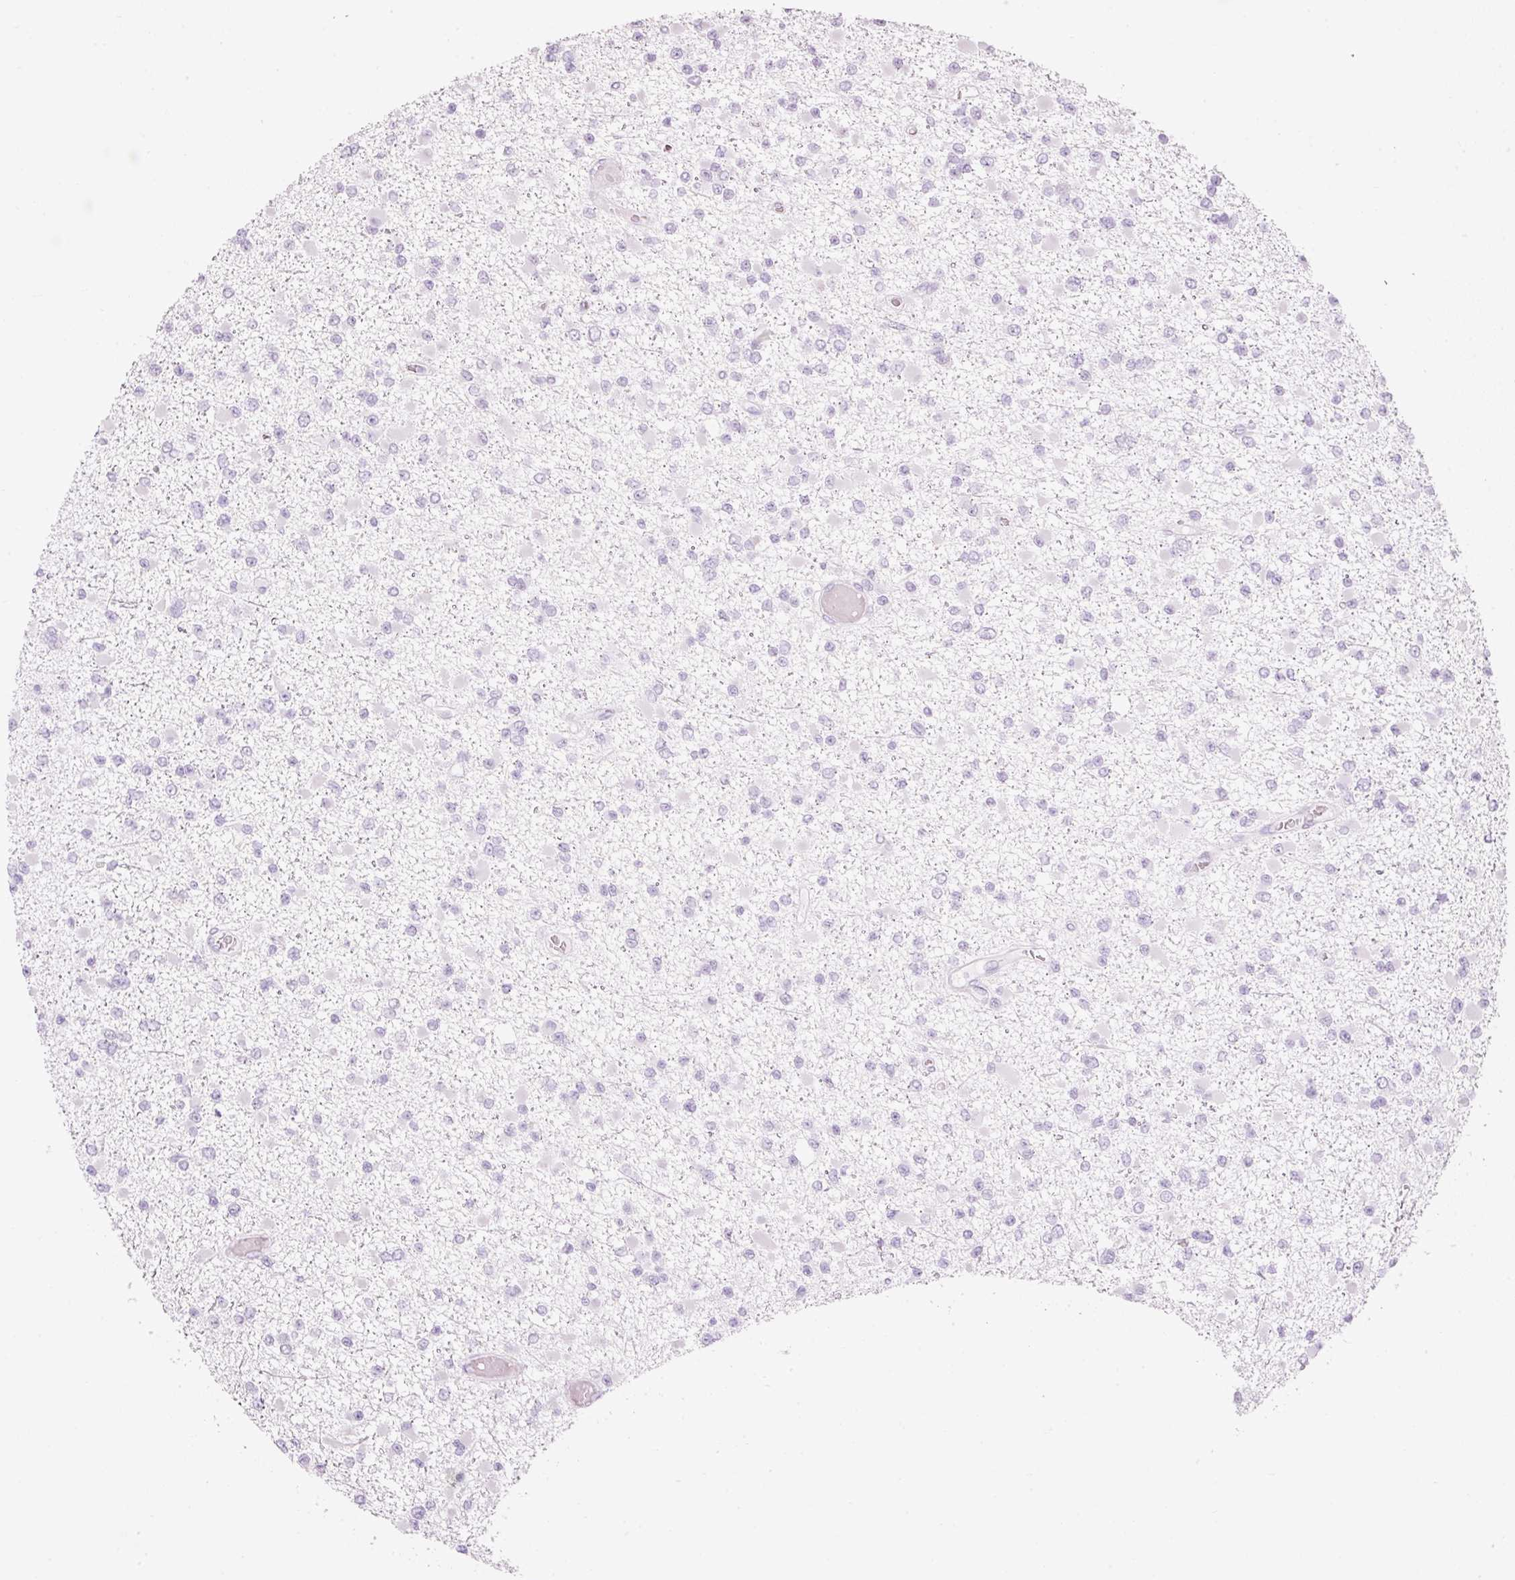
{"staining": {"intensity": "negative", "quantity": "none", "location": "none"}, "tissue": "glioma", "cell_type": "Tumor cells", "image_type": "cancer", "snomed": [{"axis": "morphology", "description": "Glioma, malignant, Low grade"}, {"axis": "topography", "description": "Brain"}], "caption": "High power microscopy image of an immunohistochemistry (IHC) photomicrograph of malignant low-grade glioma, revealing no significant staining in tumor cells.", "gene": "CMA1", "patient": {"sex": "female", "age": 22}}